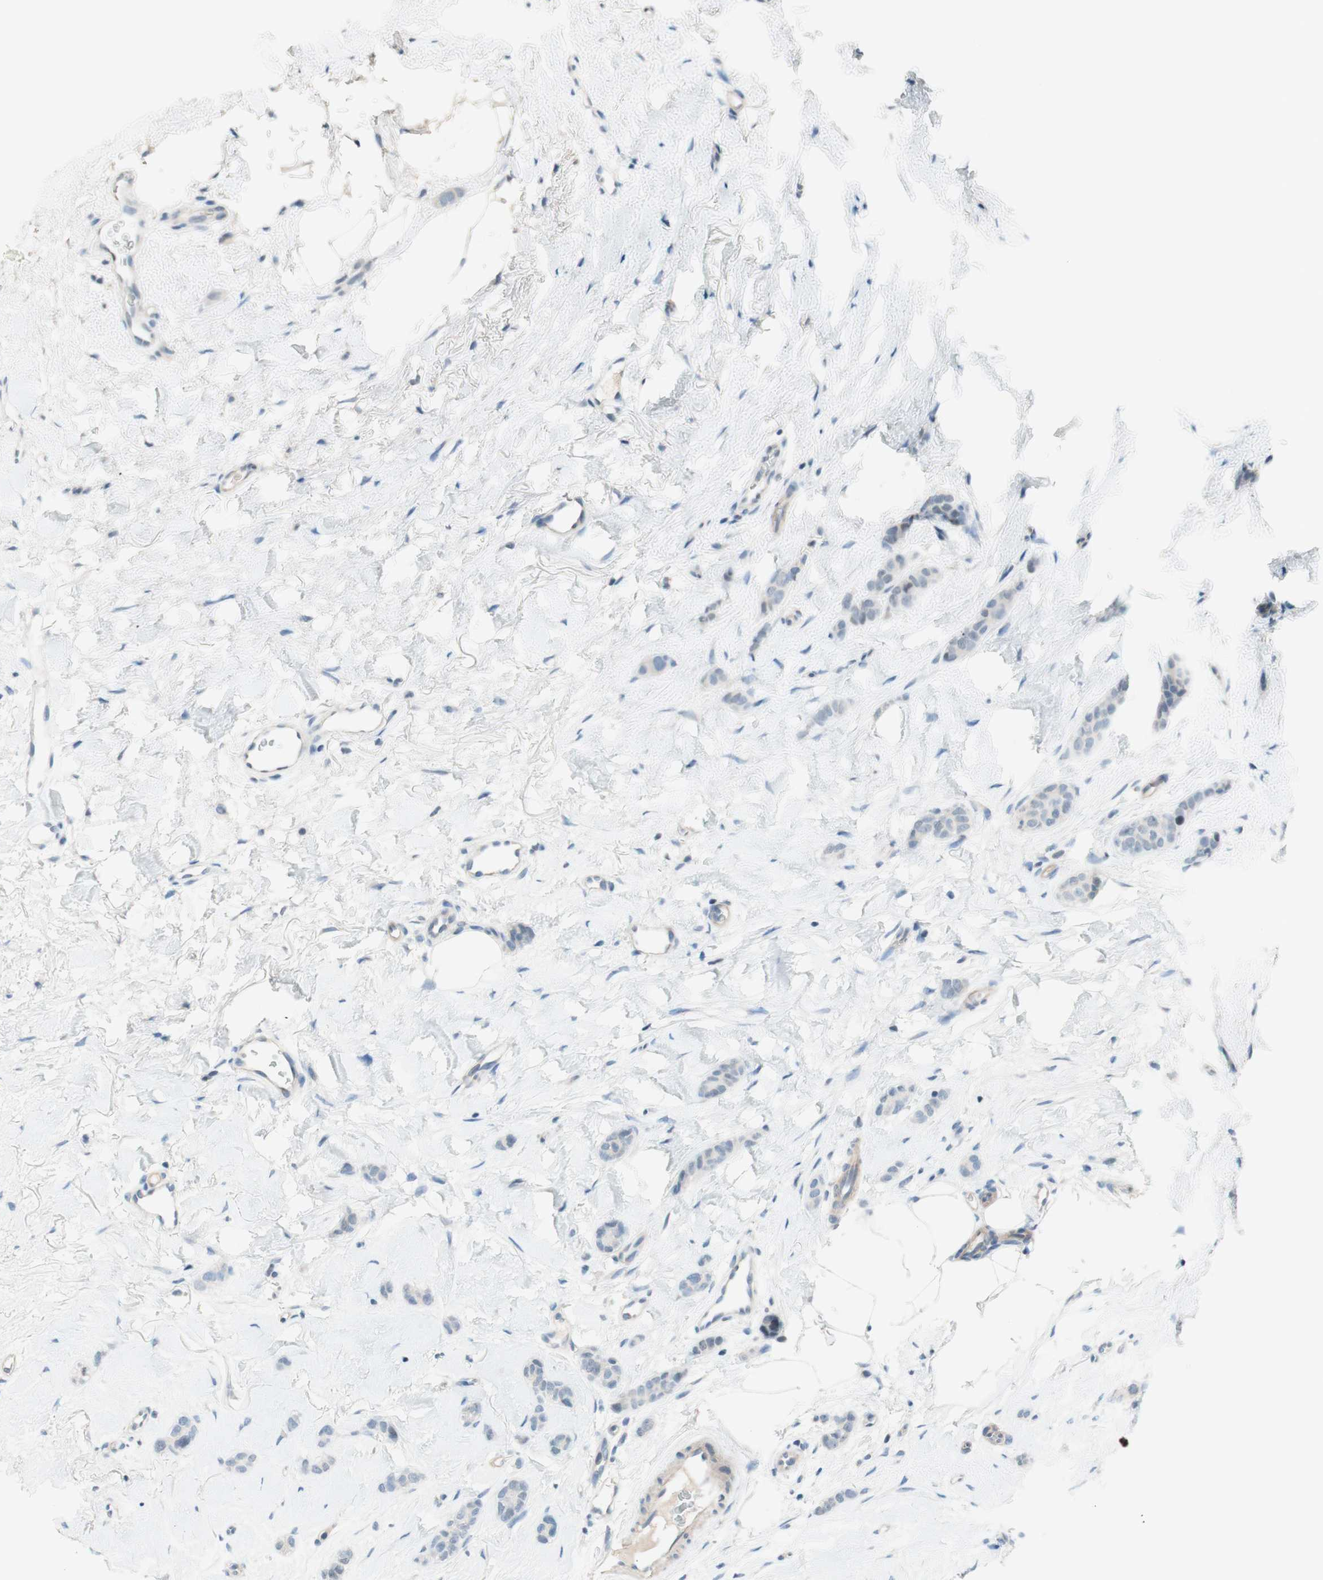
{"staining": {"intensity": "negative", "quantity": "none", "location": "none"}, "tissue": "breast cancer", "cell_type": "Tumor cells", "image_type": "cancer", "snomed": [{"axis": "morphology", "description": "Lobular carcinoma"}, {"axis": "topography", "description": "Skin"}, {"axis": "topography", "description": "Breast"}], "caption": "This is an IHC micrograph of human lobular carcinoma (breast). There is no positivity in tumor cells.", "gene": "JPH1", "patient": {"sex": "female", "age": 46}}